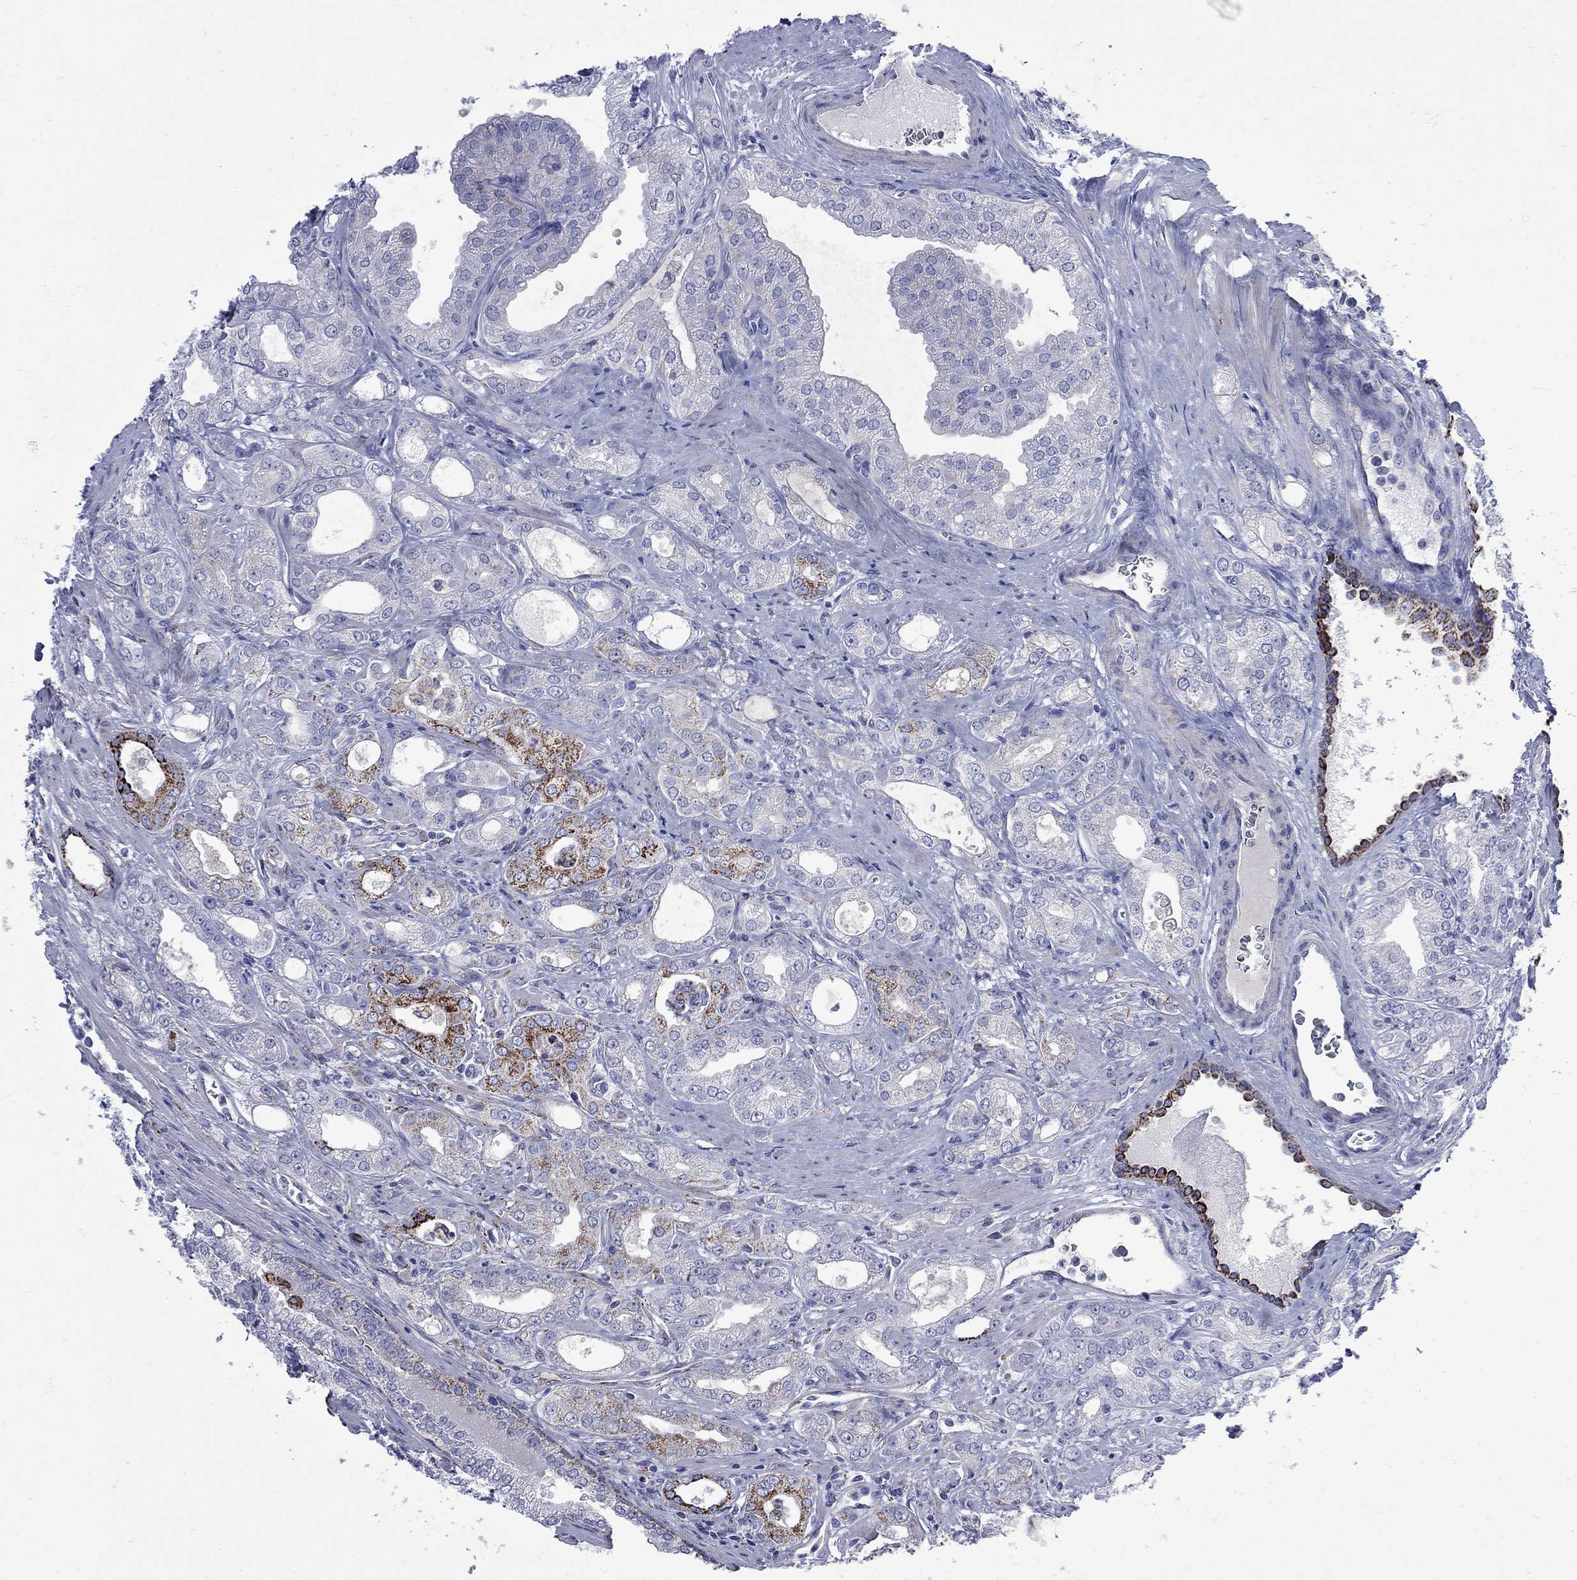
{"staining": {"intensity": "strong", "quantity": "<25%", "location": "cytoplasmic/membranous"}, "tissue": "prostate cancer", "cell_type": "Tumor cells", "image_type": "cancer", "snomed": [{"axis": "morphology", "description": "Adenocarcinoma, NOS"}, {"axis": "morphology", "description": "Adenocarcinoma, High grade"}, {"axis": "topography", "description": "Prostate"}], "caption": "Immunohistochemical staining of prostate cancer reveals strong cytoplasmic/membranous protein expression in approximately <25% of tumor cells. (brown staining indicates protein expression, while blue staining denotes nuclei).", "gene": "SESTD1", "patient": {"sex": "male", "age": 70}}